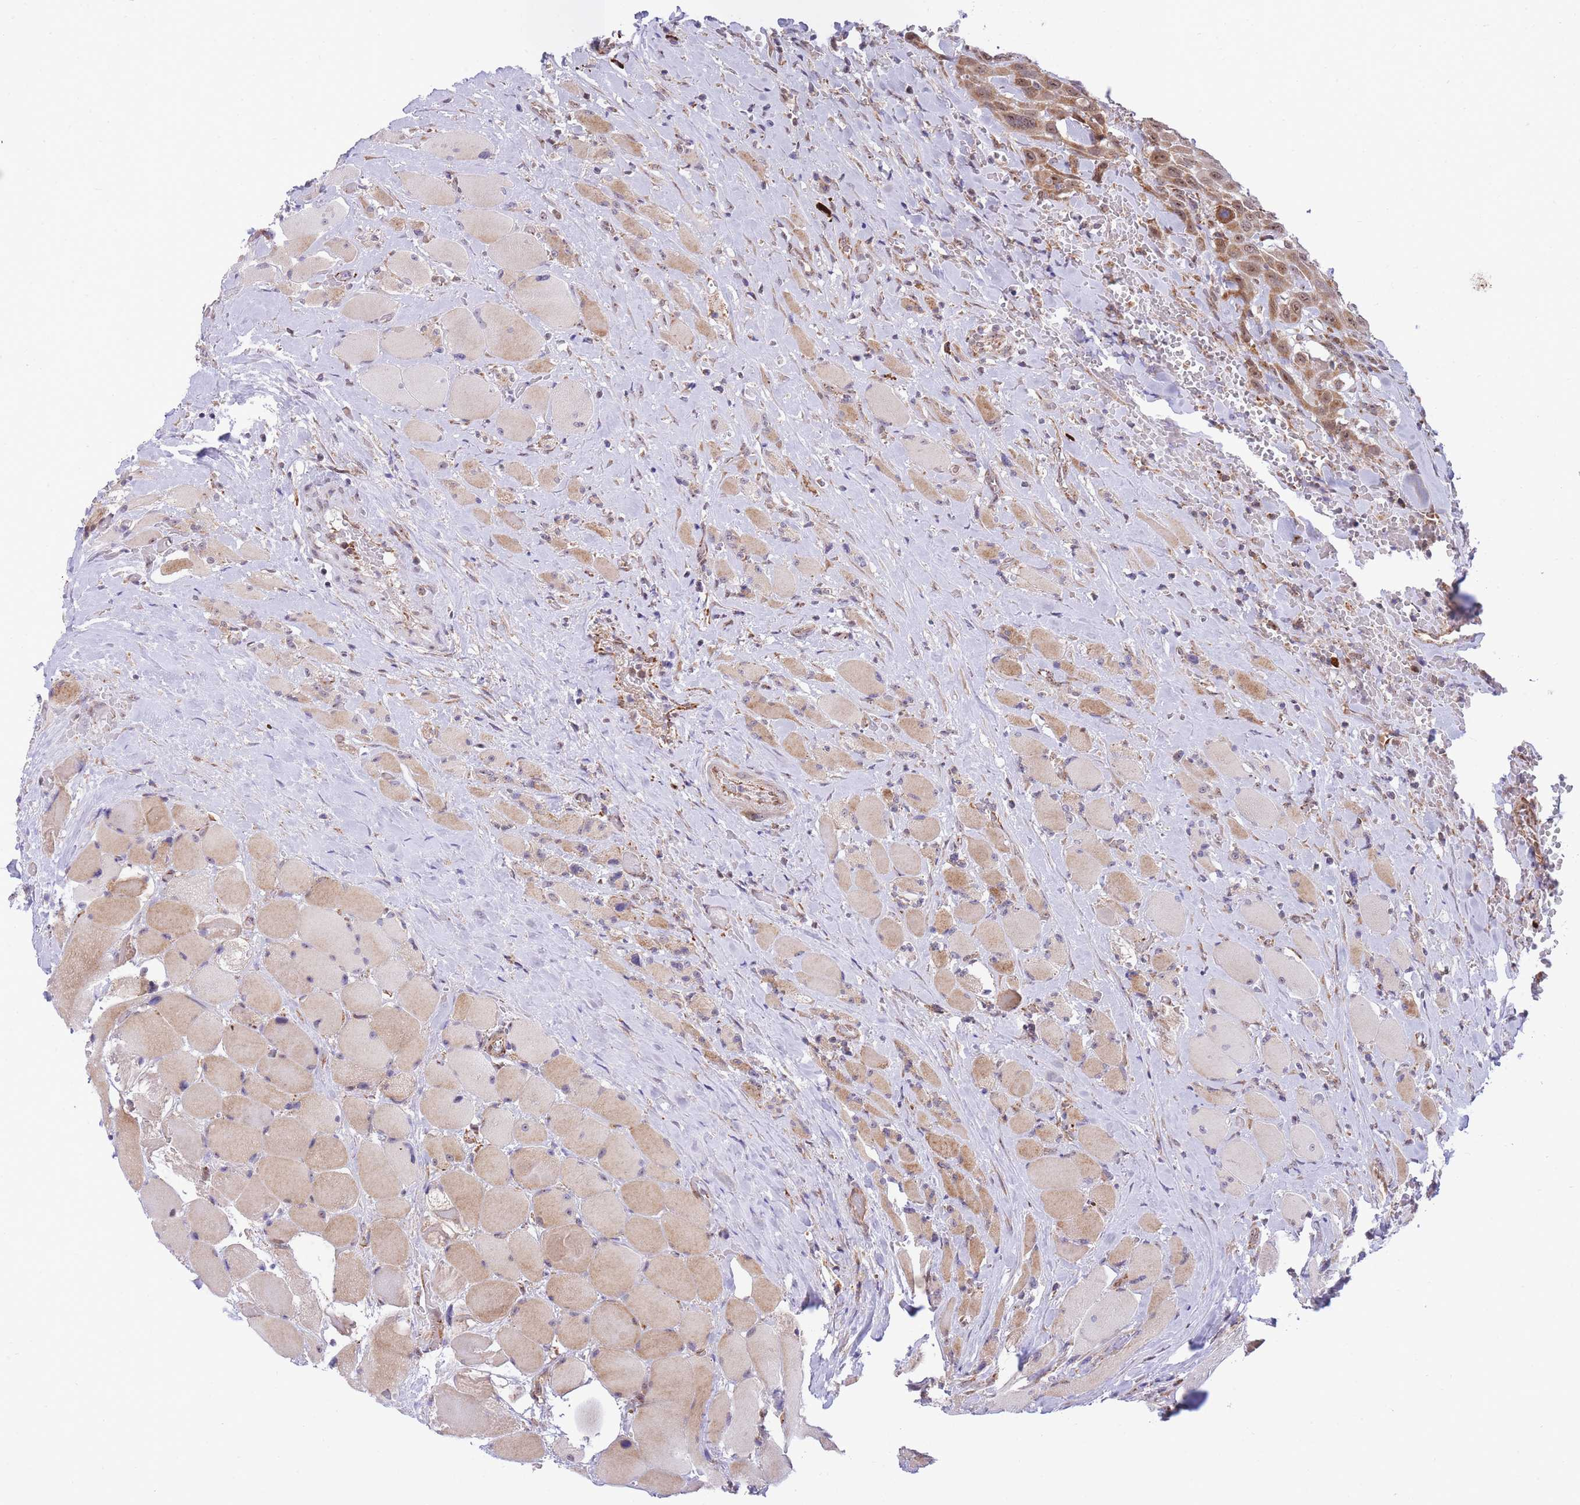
{"staining": {"intensity": "moderate", "quantity": ">75%", "location": "cytoplasmic/membranous,nuclear"}, "tissue": "head and neck cancer", "cell_type": "Tumor cells", "image_type": "cancer", "snomed": [{"axis": "morphology", "description": "Squamous cell carcinoma, NOS"}, {"axis": "topography", "description": "Head-Neck"}], "caption": "High-magnification brightfield microscopy of head and neck squamous cell carcinoma stained with DAB (3,3'-diaminobenzidine) (brown) and counterstained with hematoxylin (blue). tumor cells exhibit moderate cytoplasmic/membranous and nuclear positivity is appreciated in about>75% of cells. (Stains: DAB in brown, nuclei in blue, Microscopy: brightfield microscopy at high magnification).", "gene": "EXOSC8", "patient": {"sex": "male", "age": 81}}